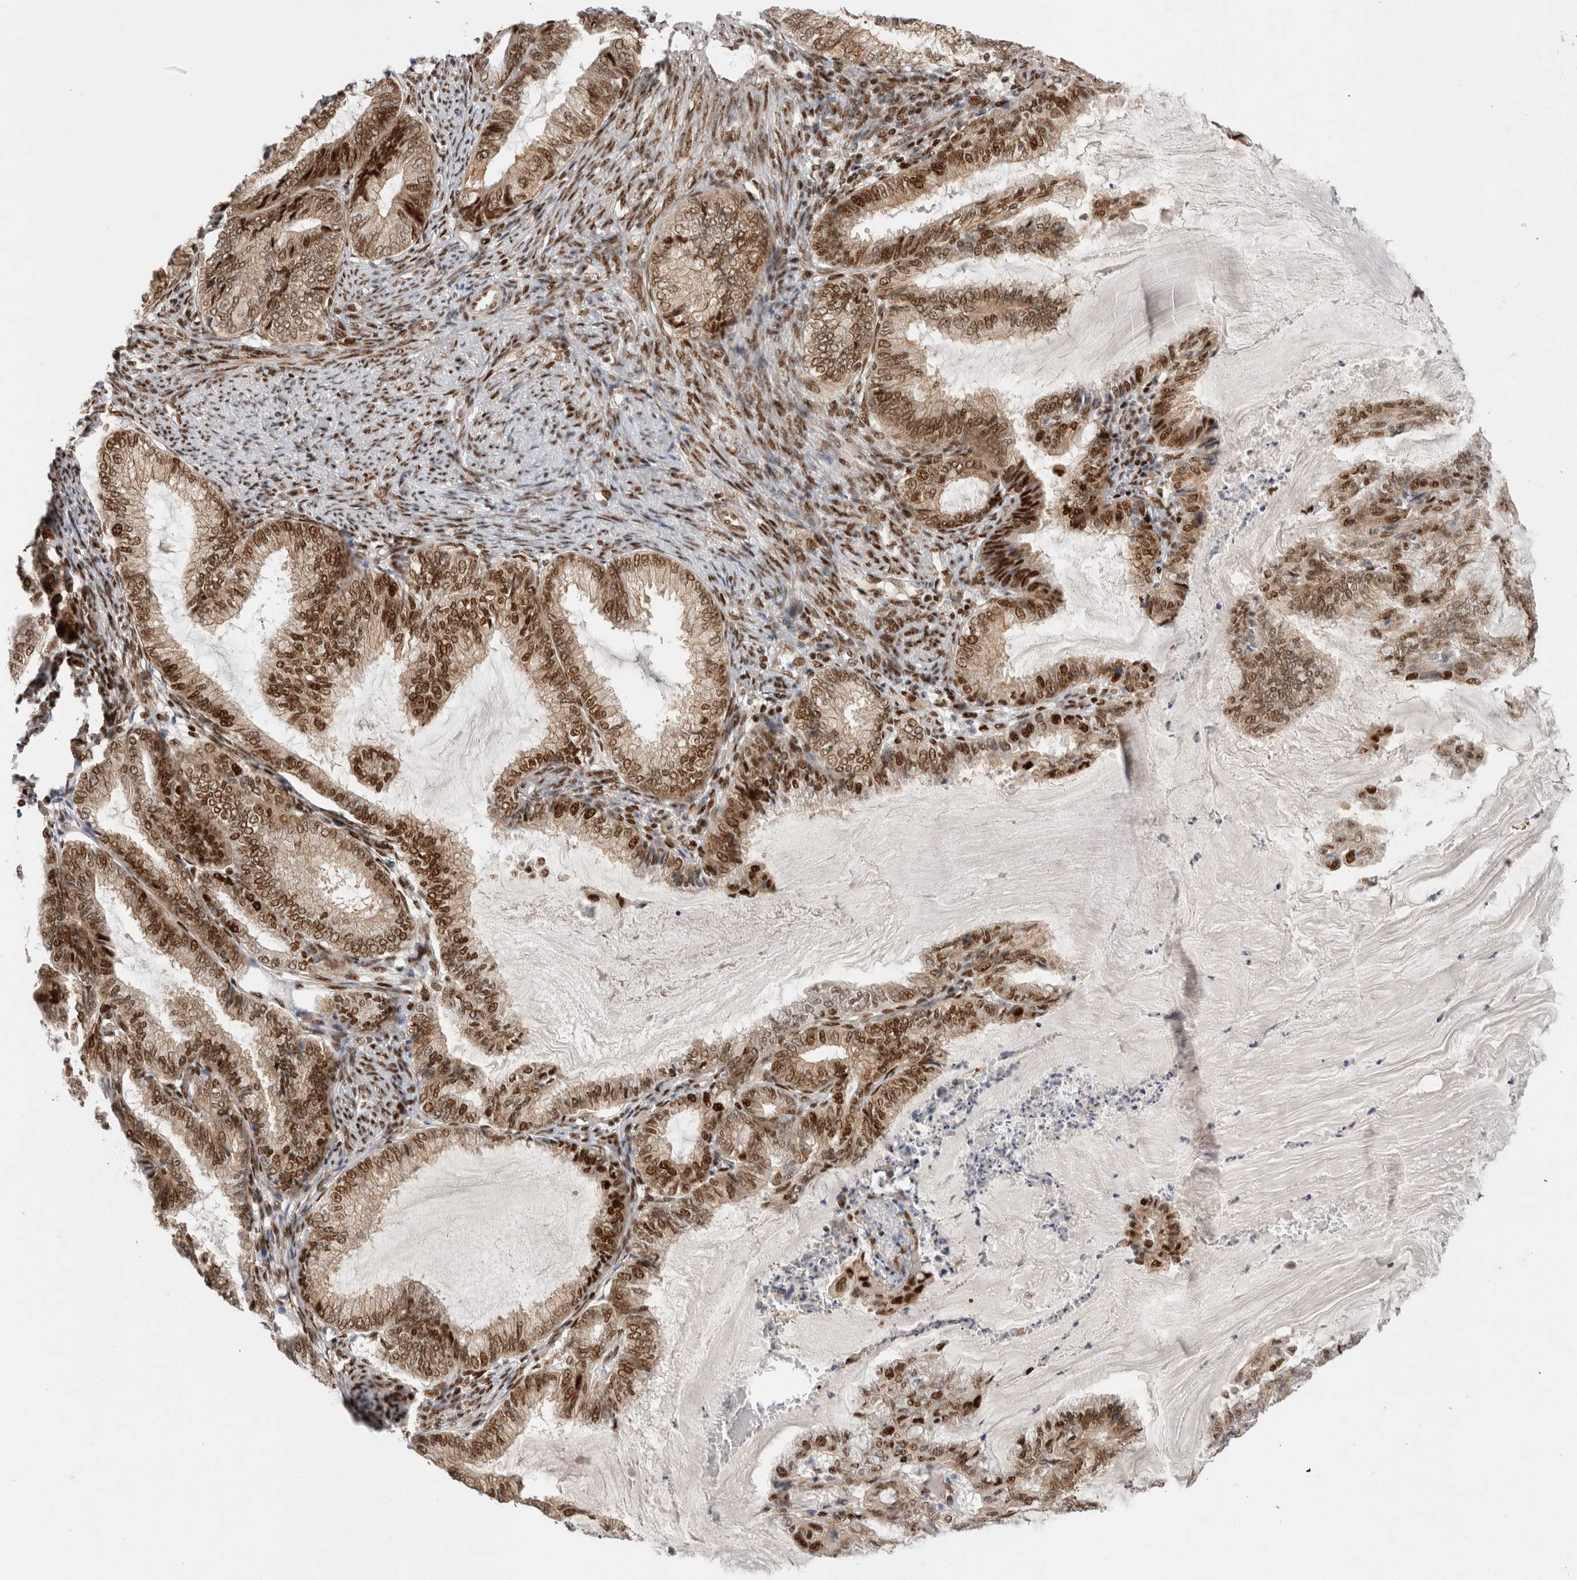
{"staining": {"intensity": "strong", "quantity": ">75%", "location": "nuclear"}, "tissue": "endometrial cancer", "cell_type": "Tumor cells", "image_type": "cancer", "snomed": [{"axis": "morphology", "description": "Adenocarcinoma, NOS"}, {"axis": "topography", "description": "Endometrium"}], "caption": "This is an image of immunohistochemistry staining of endometrial adenocarcinoma, which shows strong staining in the nuclear of tumor cells.", "gene": "TCF4", "patient": {"sex": "female", "age": 86}}